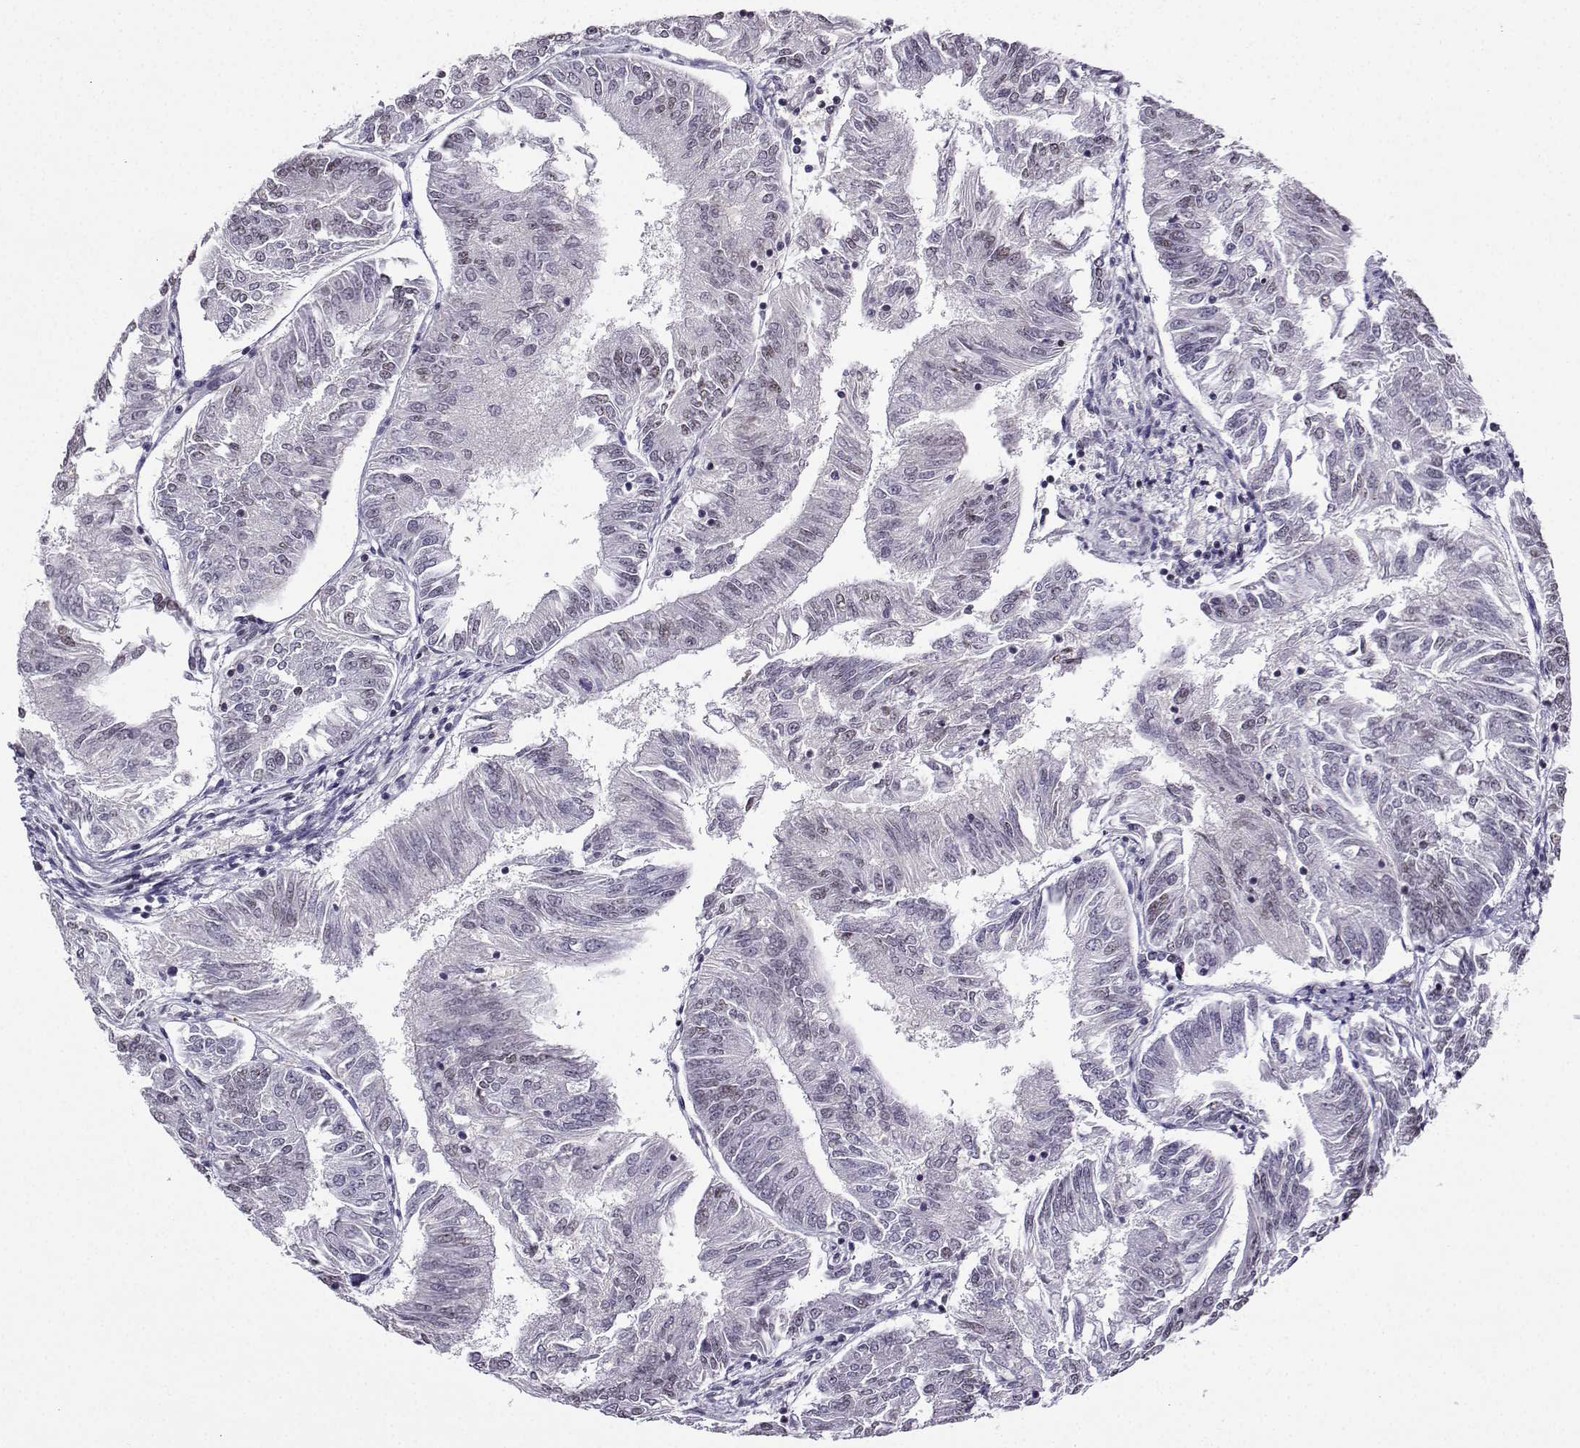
{"staining": {"intensity": "negative", "quantity": "none", "location": "none"}, "tissue": "endometrial cancer", "cell_type": "Tumor cells", "image_type": "cancer", "snomed": [{"axis": "morphology", "description": "Adenocarcinoma, NOS"}, {"axis": "topography", "description": "Endometrium"}], "caption": "There is no significant staining in tumor cells of endometrial adenocarcinoma.", "gene": "LRFN2", "patient": {"sex": "female", "age": 58}}